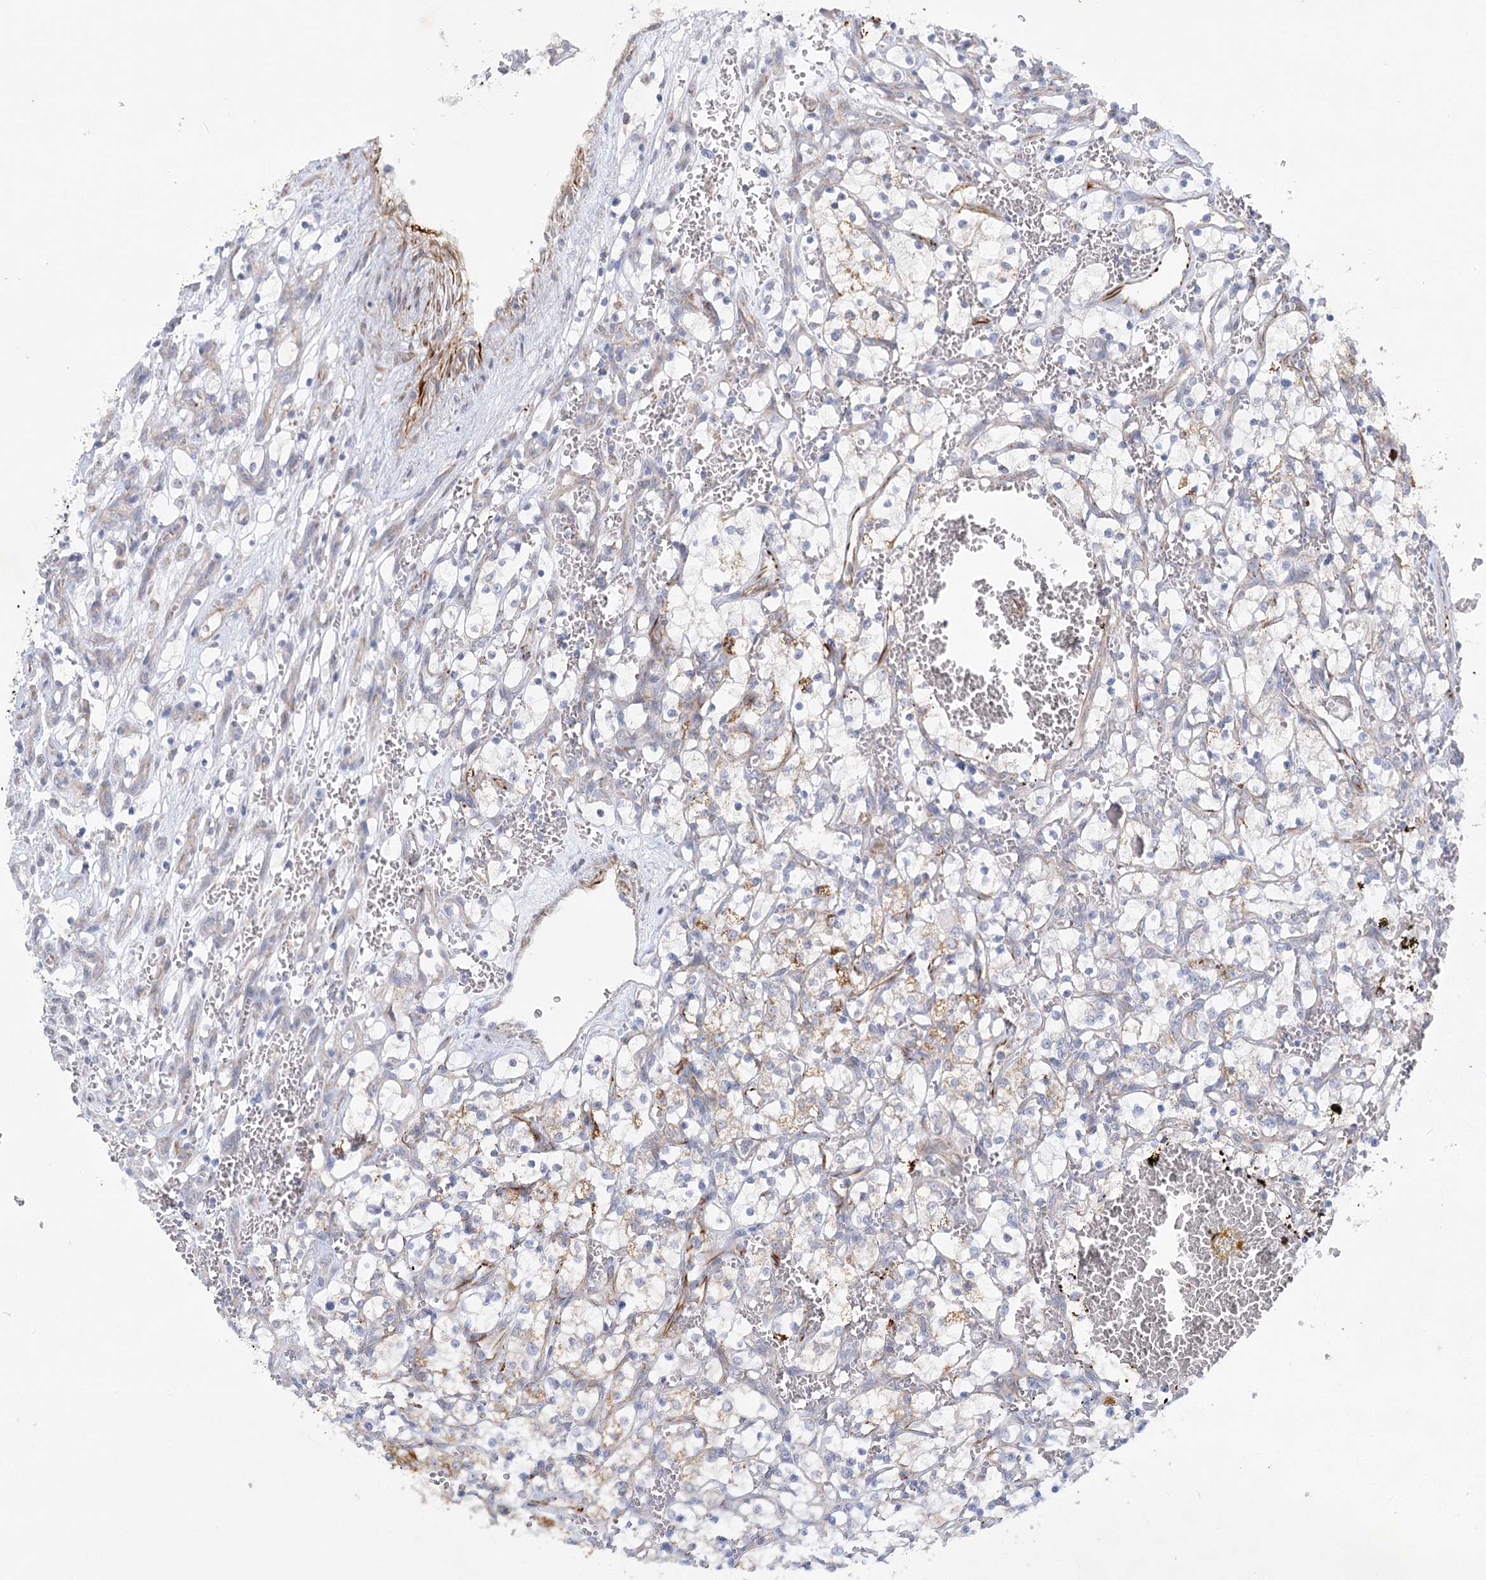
{"staining": {"intensity": "weak", "quantity": "<25%", "location": "cytoplasmic/membranous"}, "tissue": "renal cancer", "cell_type": "Tumor cells", "image_type": "cancer", "snomed": [{"axis": "morphology", "description": "Adenocarcinoma, NOS"}, {"axis": "topography", "description": "Kidney"}], "caption": "The micrograph shows no significant expression in tumor cells of adenocarcinoma (renal). (DAB immunohistochemistry with hematoxylin counter stain).", "gene": "DHTKD1", "patient": {"sex": "female", "age": 69}}